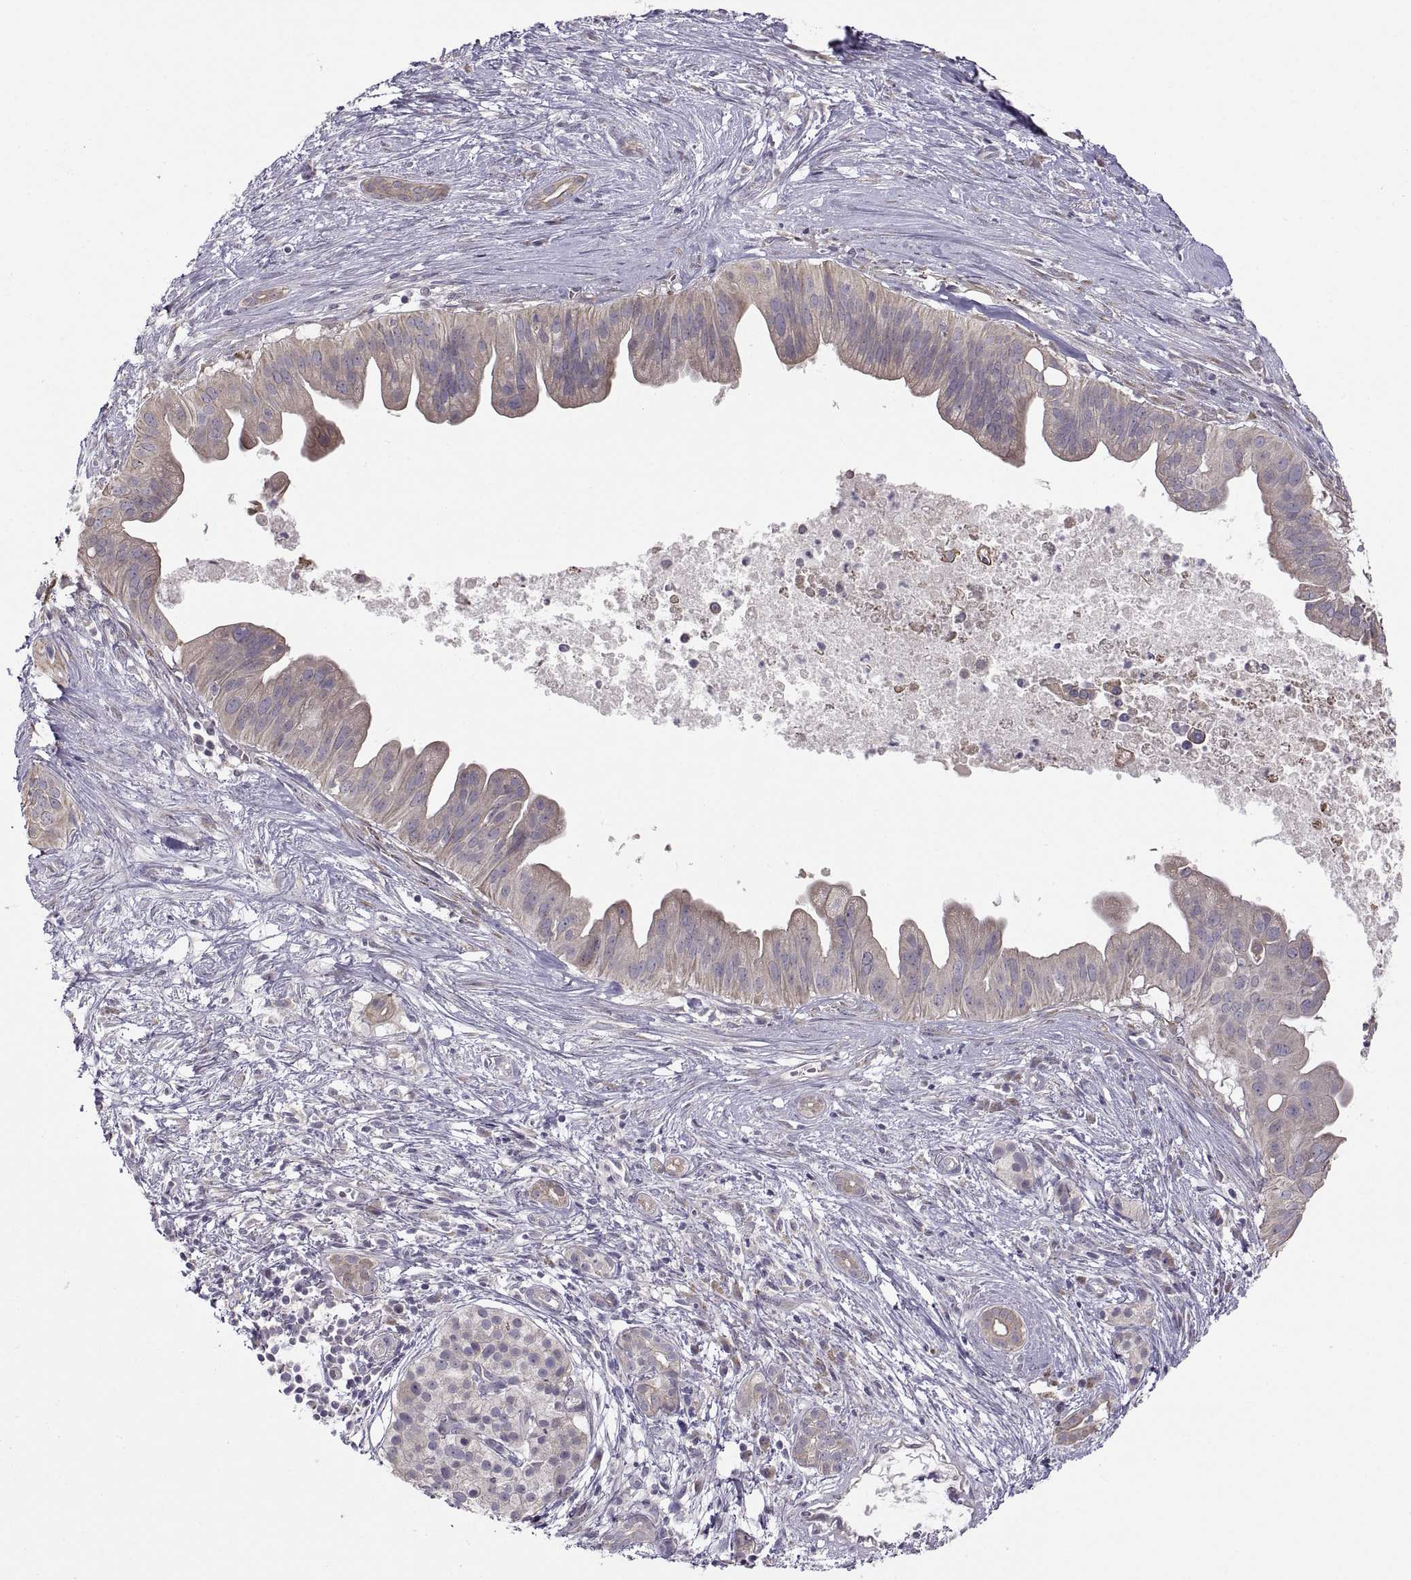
{"staining": {"intensity": "weak", "quantity": "25%-75%", "location": "cytoplasmic/membranous"}, "tissue": "pancreatic cancer", "cell_type": "Tumor cells", "image_type": "cancer", "snomed": [{"axis": "morphology", "description": "Adenocarcinoma, NOS"}, {"axis": "topography", "description": "Pancreas"}], "caption": "High-magnification brightfield microscopy of pancreatic cancer stained with DAB (3,3'-diaminobenzidine) (brown) and counterstained with hematoxylin (blue). tumor cells exhibit weak cytoplasmic/membranous expression is appreciated in about25%-75% of cells. (Stains: DAB (3,3'-diaminobenzidine) in brown, nuclei in blue, Microscopy: brightfield microscopy at high magnification).", "gene": "ACSBG2", "patient": {"sex": "male", "age": 61}}